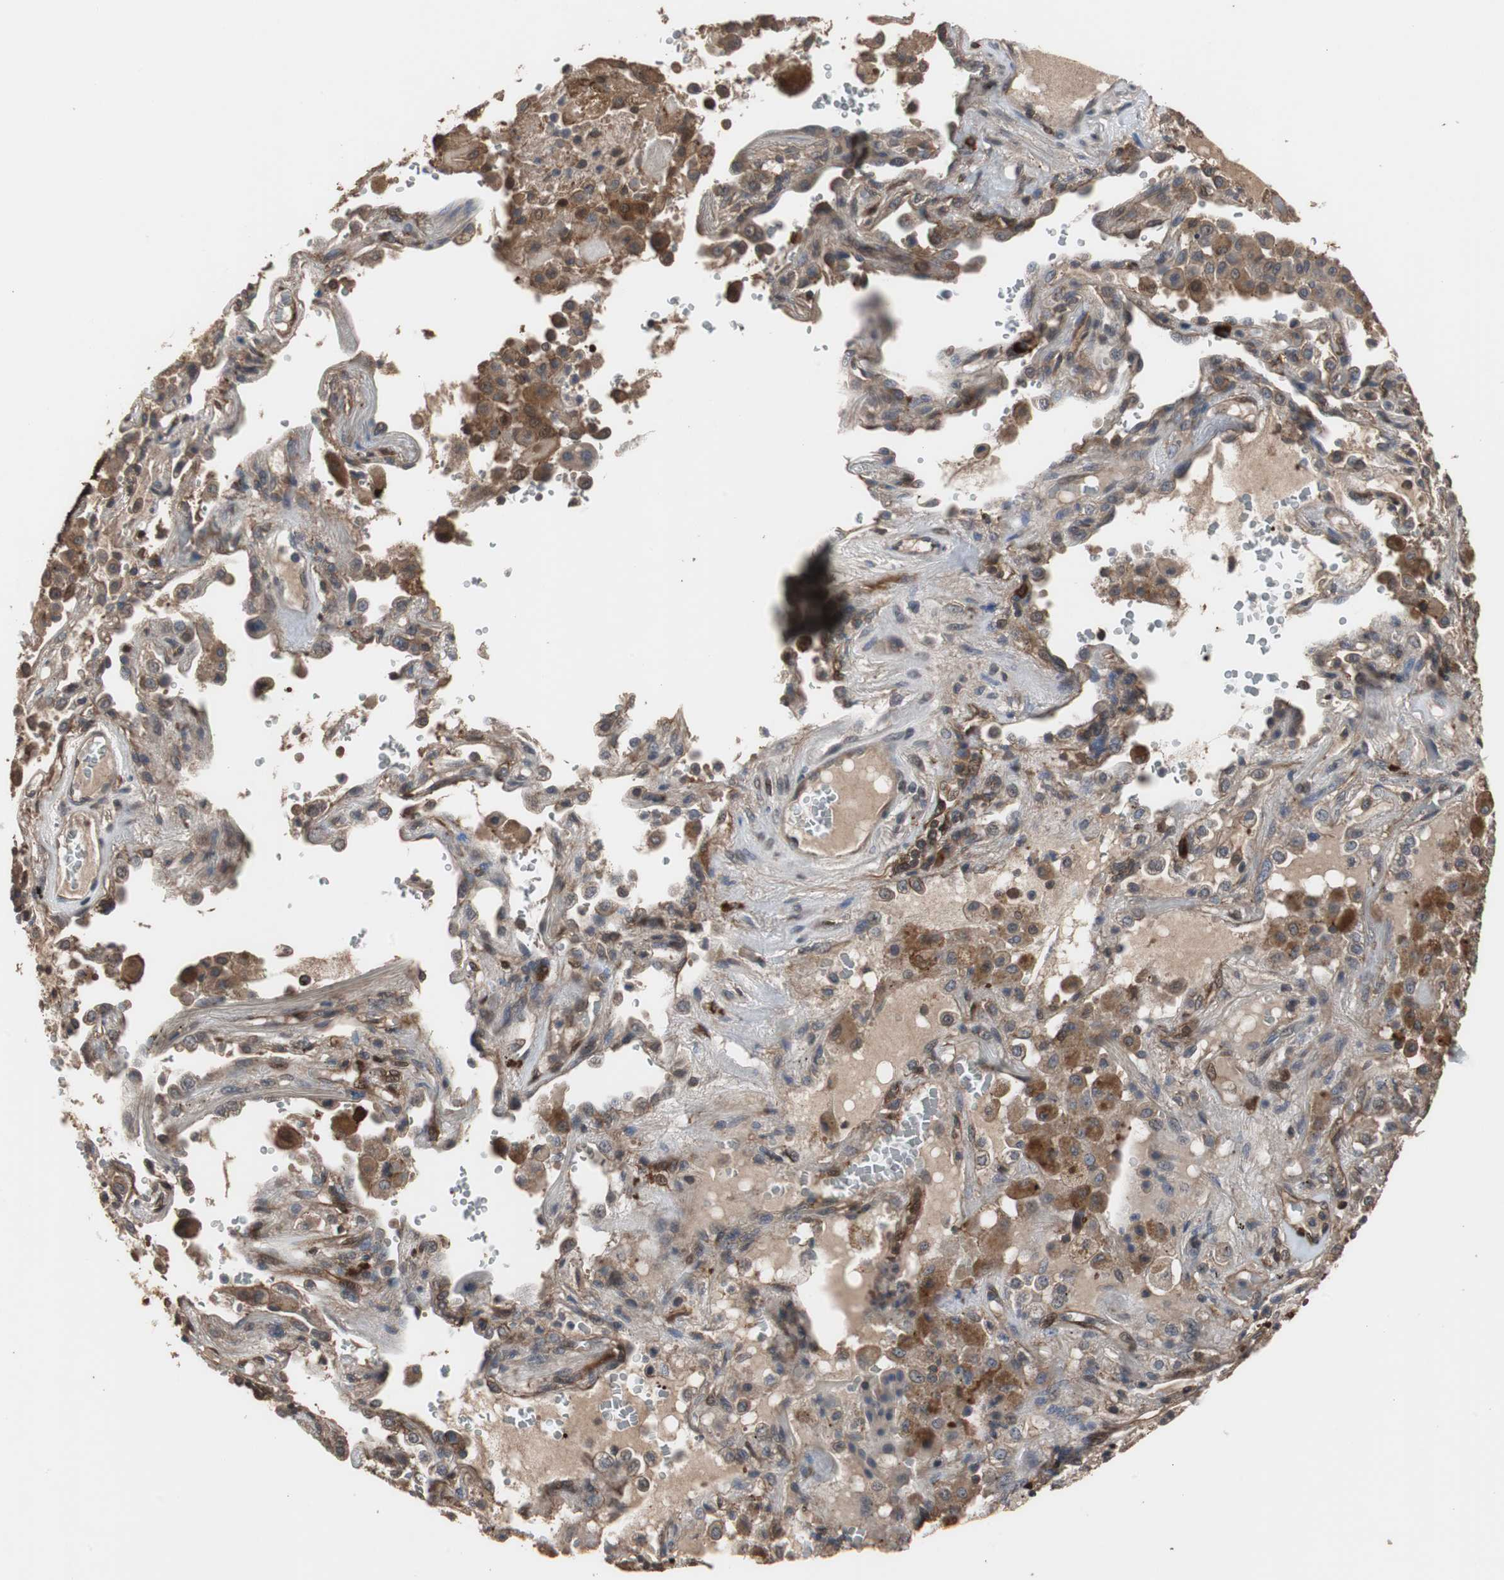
{"staining": {"intensity": "weak", "quantity": ">75%", "location": "cytoplasmic/membranous"}, "tissue": "lung cancer", "cell_type": "Tumor cells", "image_type": "cancer", "snomed": [{"axis": "morphology", "description": "Squamous cell carcinoma, NOS"}, {"axis": "topography", "description": "Lung"}], "caption": "The image demonstrates a brown stain indicating the presence of a protein in the cytoplasmic/membranous of tumor cells in lung cancer (squamous cell carcinoma).", "gene": "NDRG1", "patient": {"sex": "male", "age": 57}}